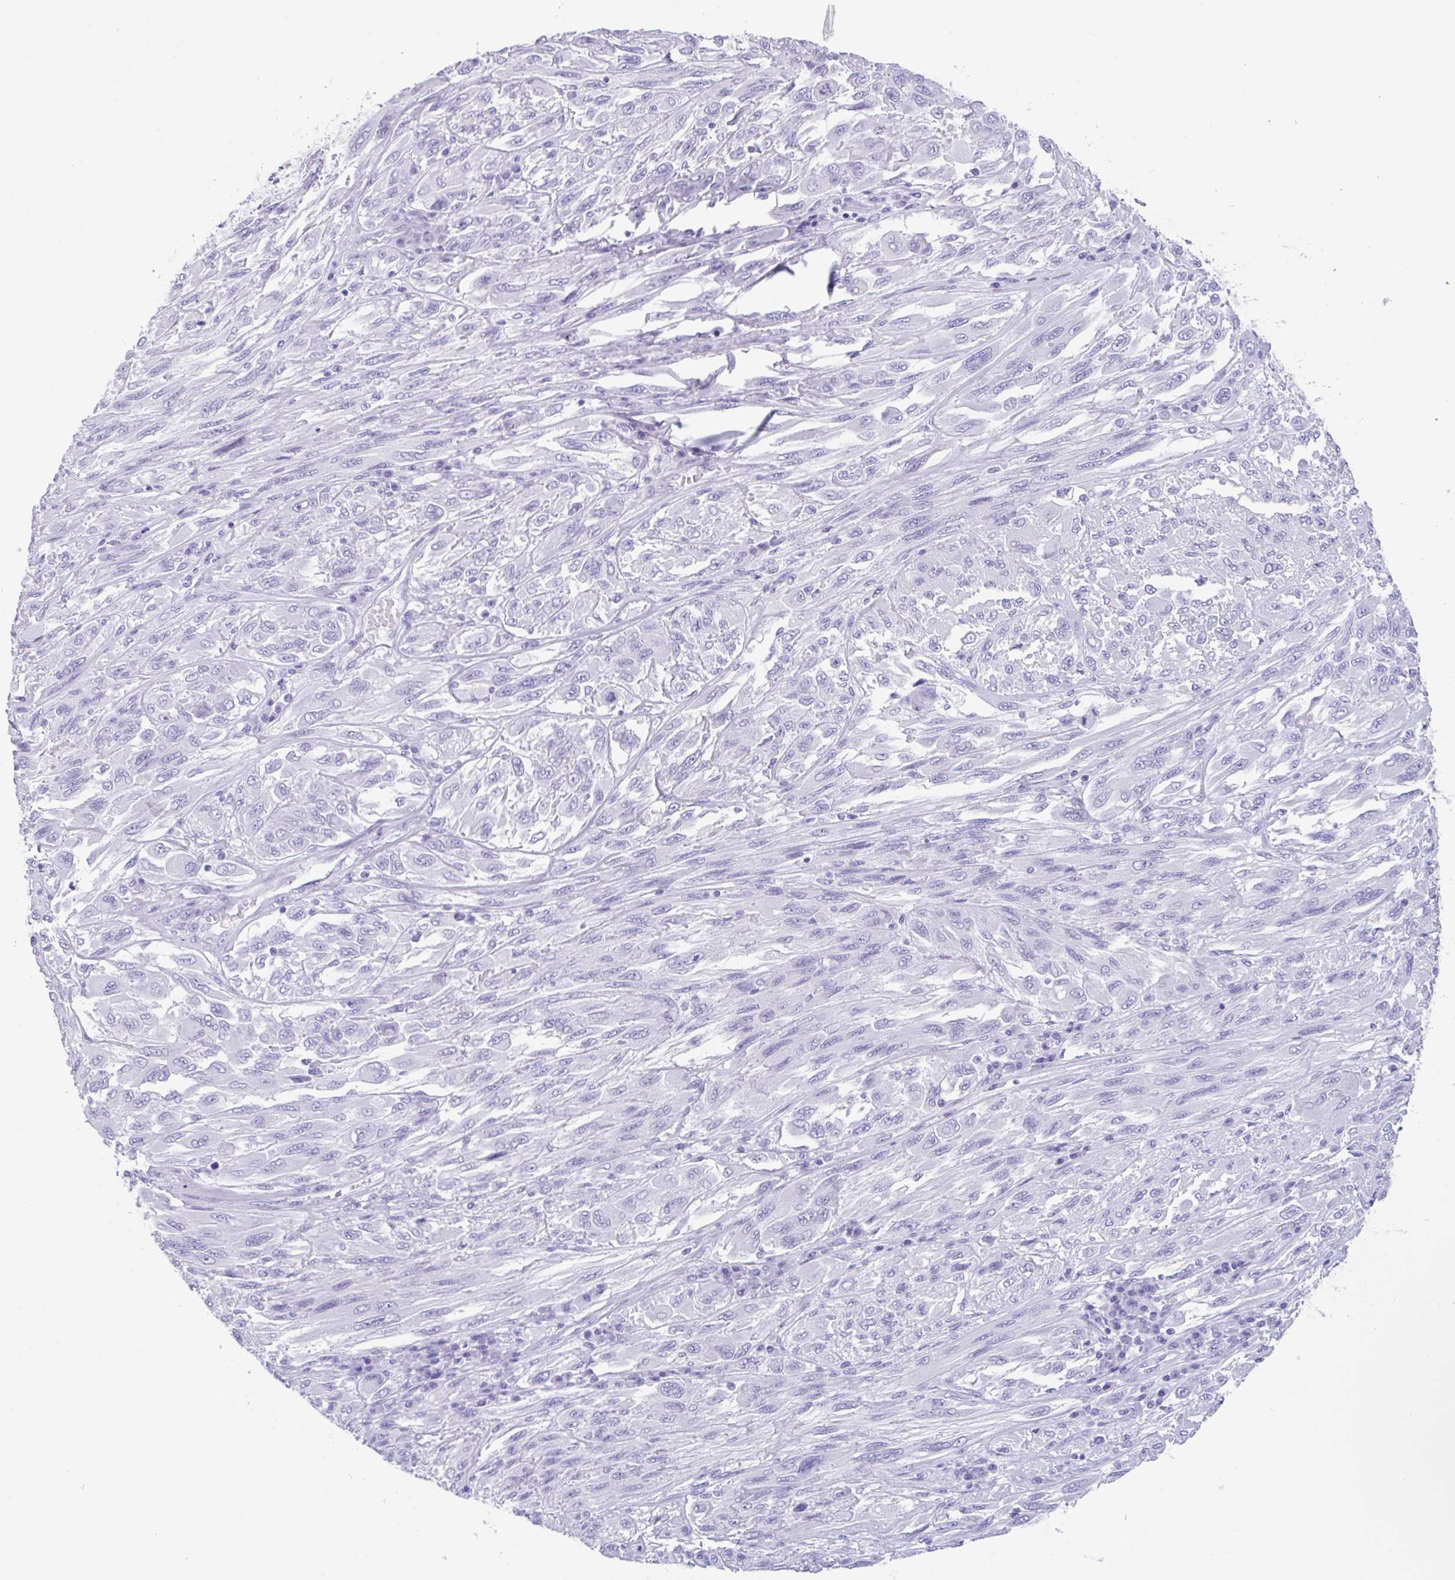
{"staining": {"intensity": "negative", "quantity": "none", "location": "none"}, "tissue": "melanoma", "cell_type": "Tumor cells", "image_type": "cancer", "snomed": [{"axis": "morphology", "description": "Malignant melanoma, NOS"}, {"axis": "topography", "description": "Skin"}], "caption": "The image shows no staining of tumor cells in melanoma. (DAB (3,3'-diaminobenzidine) IHC visualized using brightfield microscopy, high magnification).", "gene": "TAS2R41", "patient": {"sex": "female", "age": 91}}